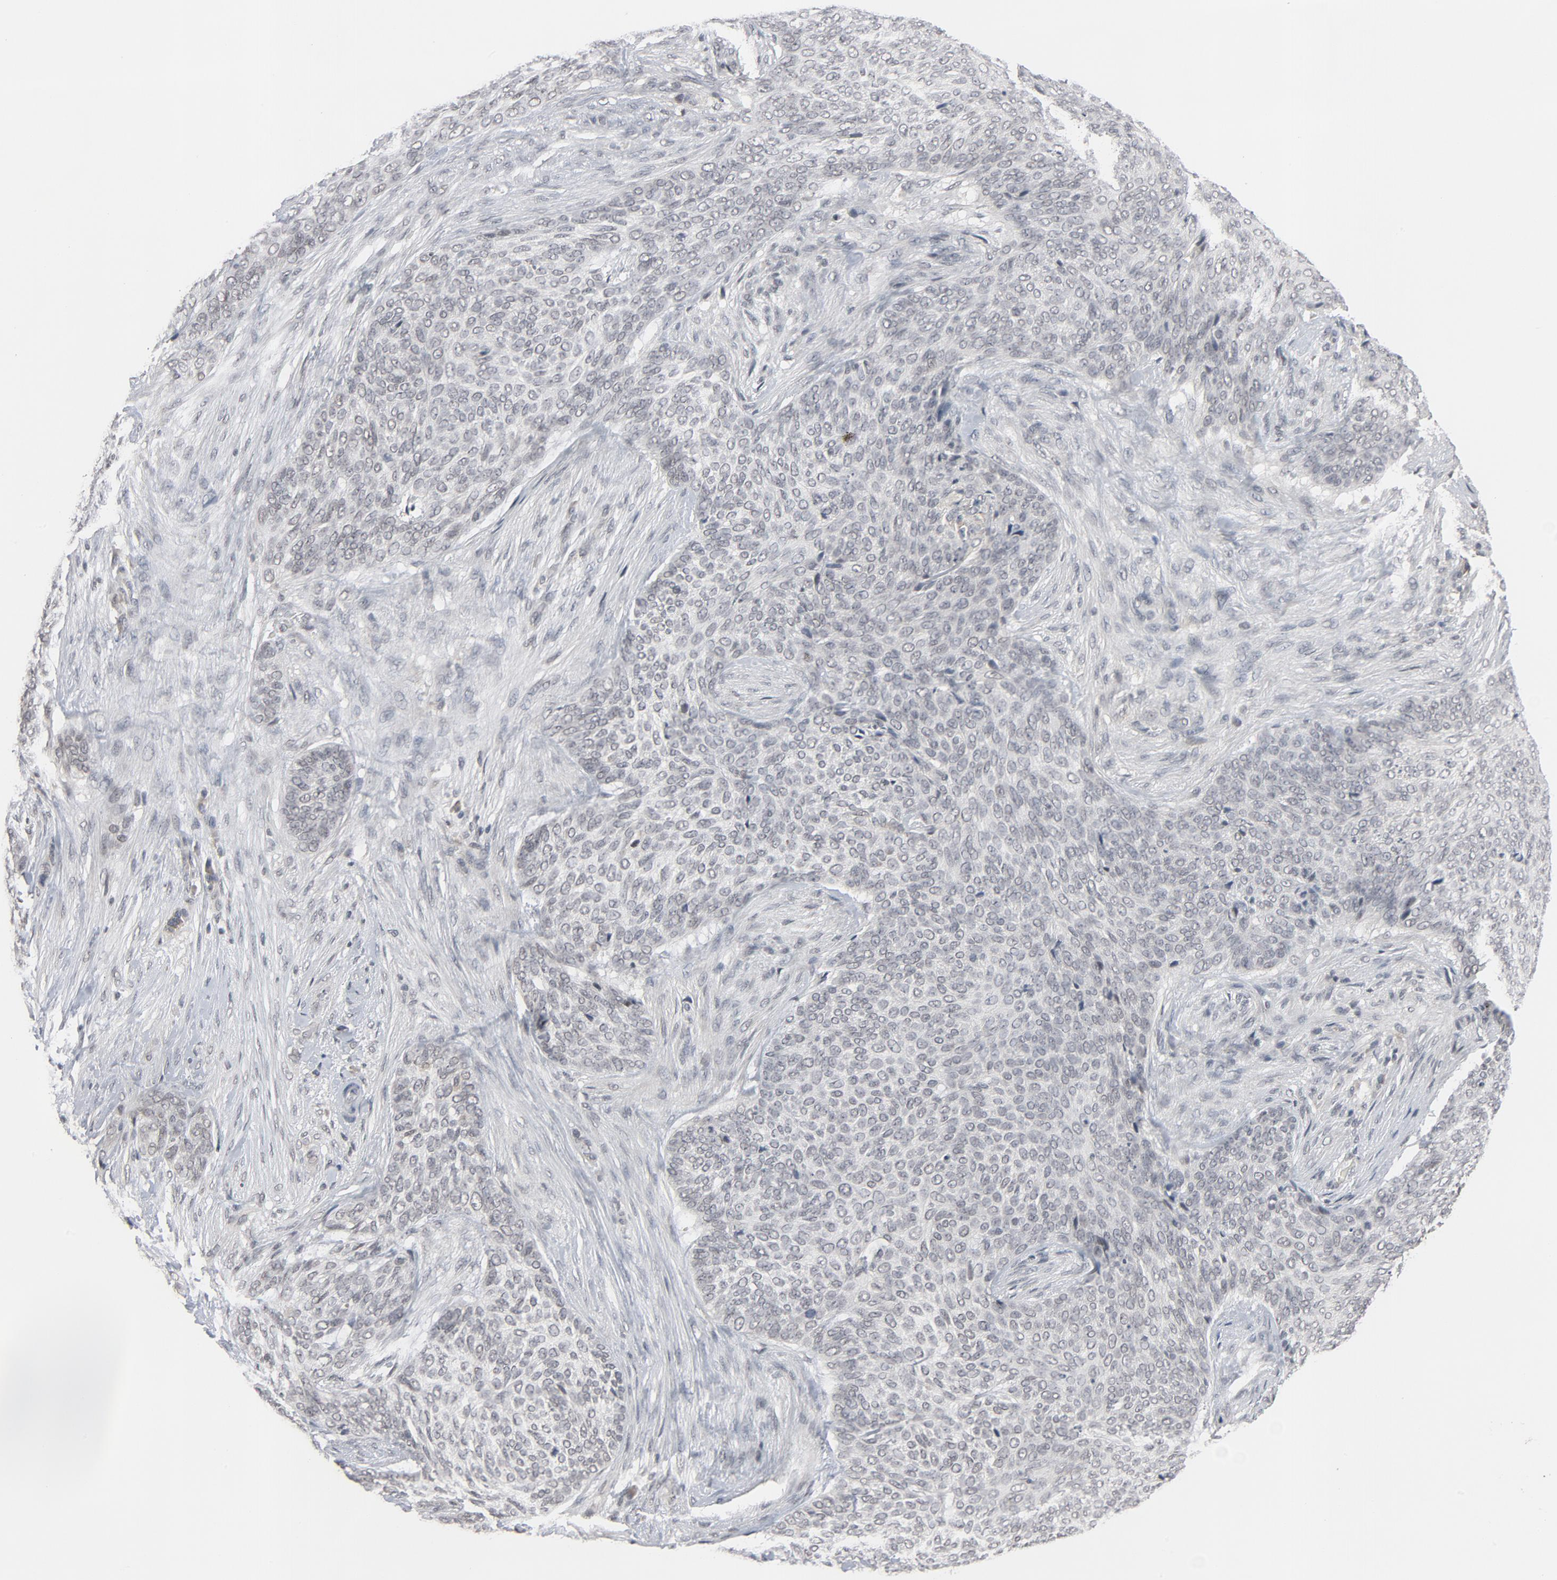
{"staining": {"intensity": "negative", "quantity": "none", "location": "none"}, "tissue": "skin cancer", "cell_type": "Tumor cells", "image_type": "cancer", "snomed": [{"axis": "morphology", "description": "Basal cell carcinoma"}, {"axis": "topography", "description": "Skin"}], "caption": "Immunohistochemistry (IHC) of skin basal cell carcinoma shows no positivity in tumor cells.", "gene": "MT3", "patient": {"sex": "male", "age": 91}}